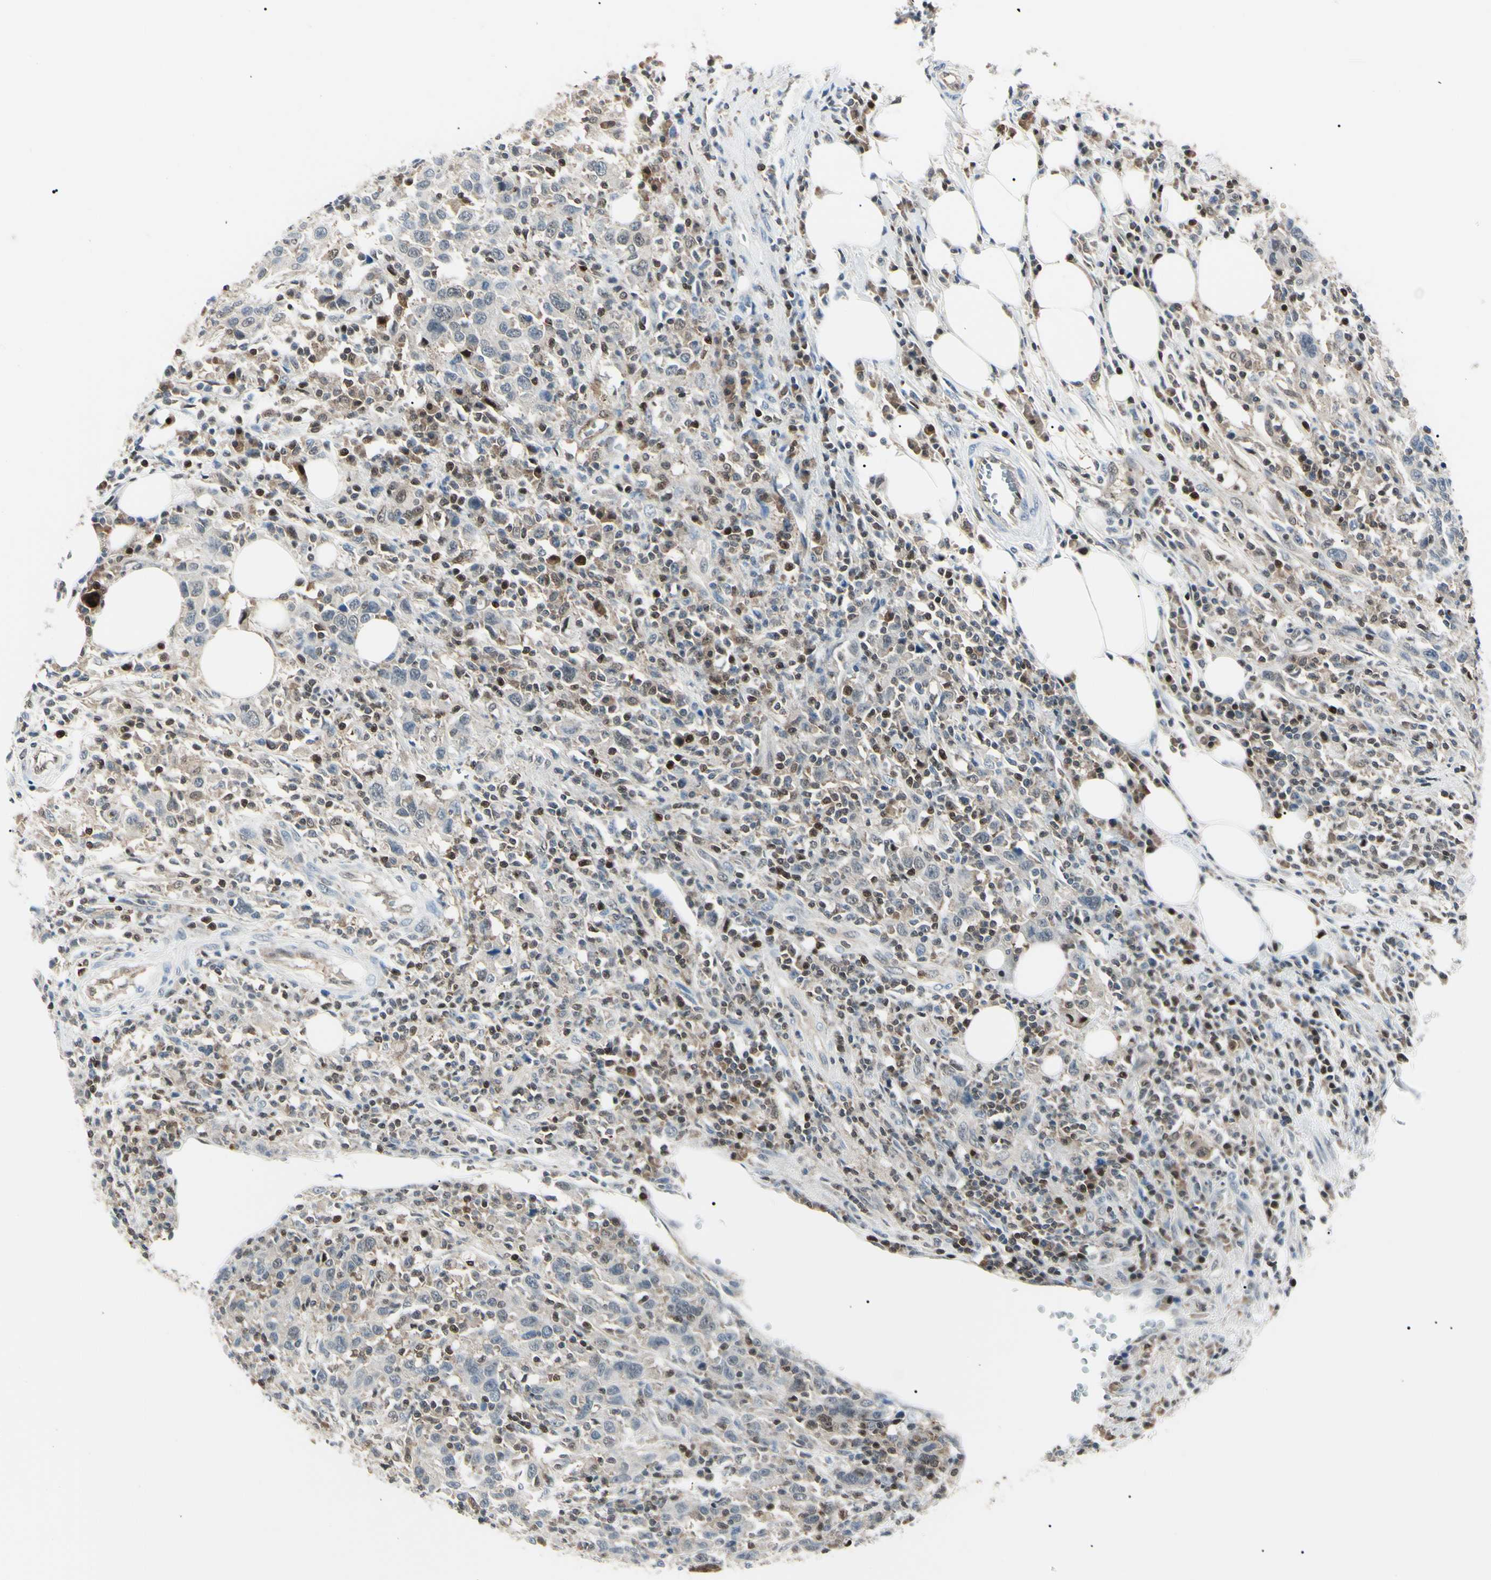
{"staining": {"intensity": "negative", "quantity": "none", "location": "none"}, "tissue": "urothelial cancer", "cell_type": "Tumor cells", "image_type": "cancer", "snomed": [{"axis": "morphology", "description": "Urothelial carcinoma, High grade"}, {"axis": "topography", "description": "Urinary bladder"}], "caption": "This is a photomicrograph of immunohistochemistry staining of urothelial cancer, which shows no positivity in tumor cells. (DAB (3,3'-diaminobenzidine) immunohistochemistry visualized using brightfield microscopy, high magnification).", "gene": "PGK1", "patient": {"sex": "male", "age": 61}}